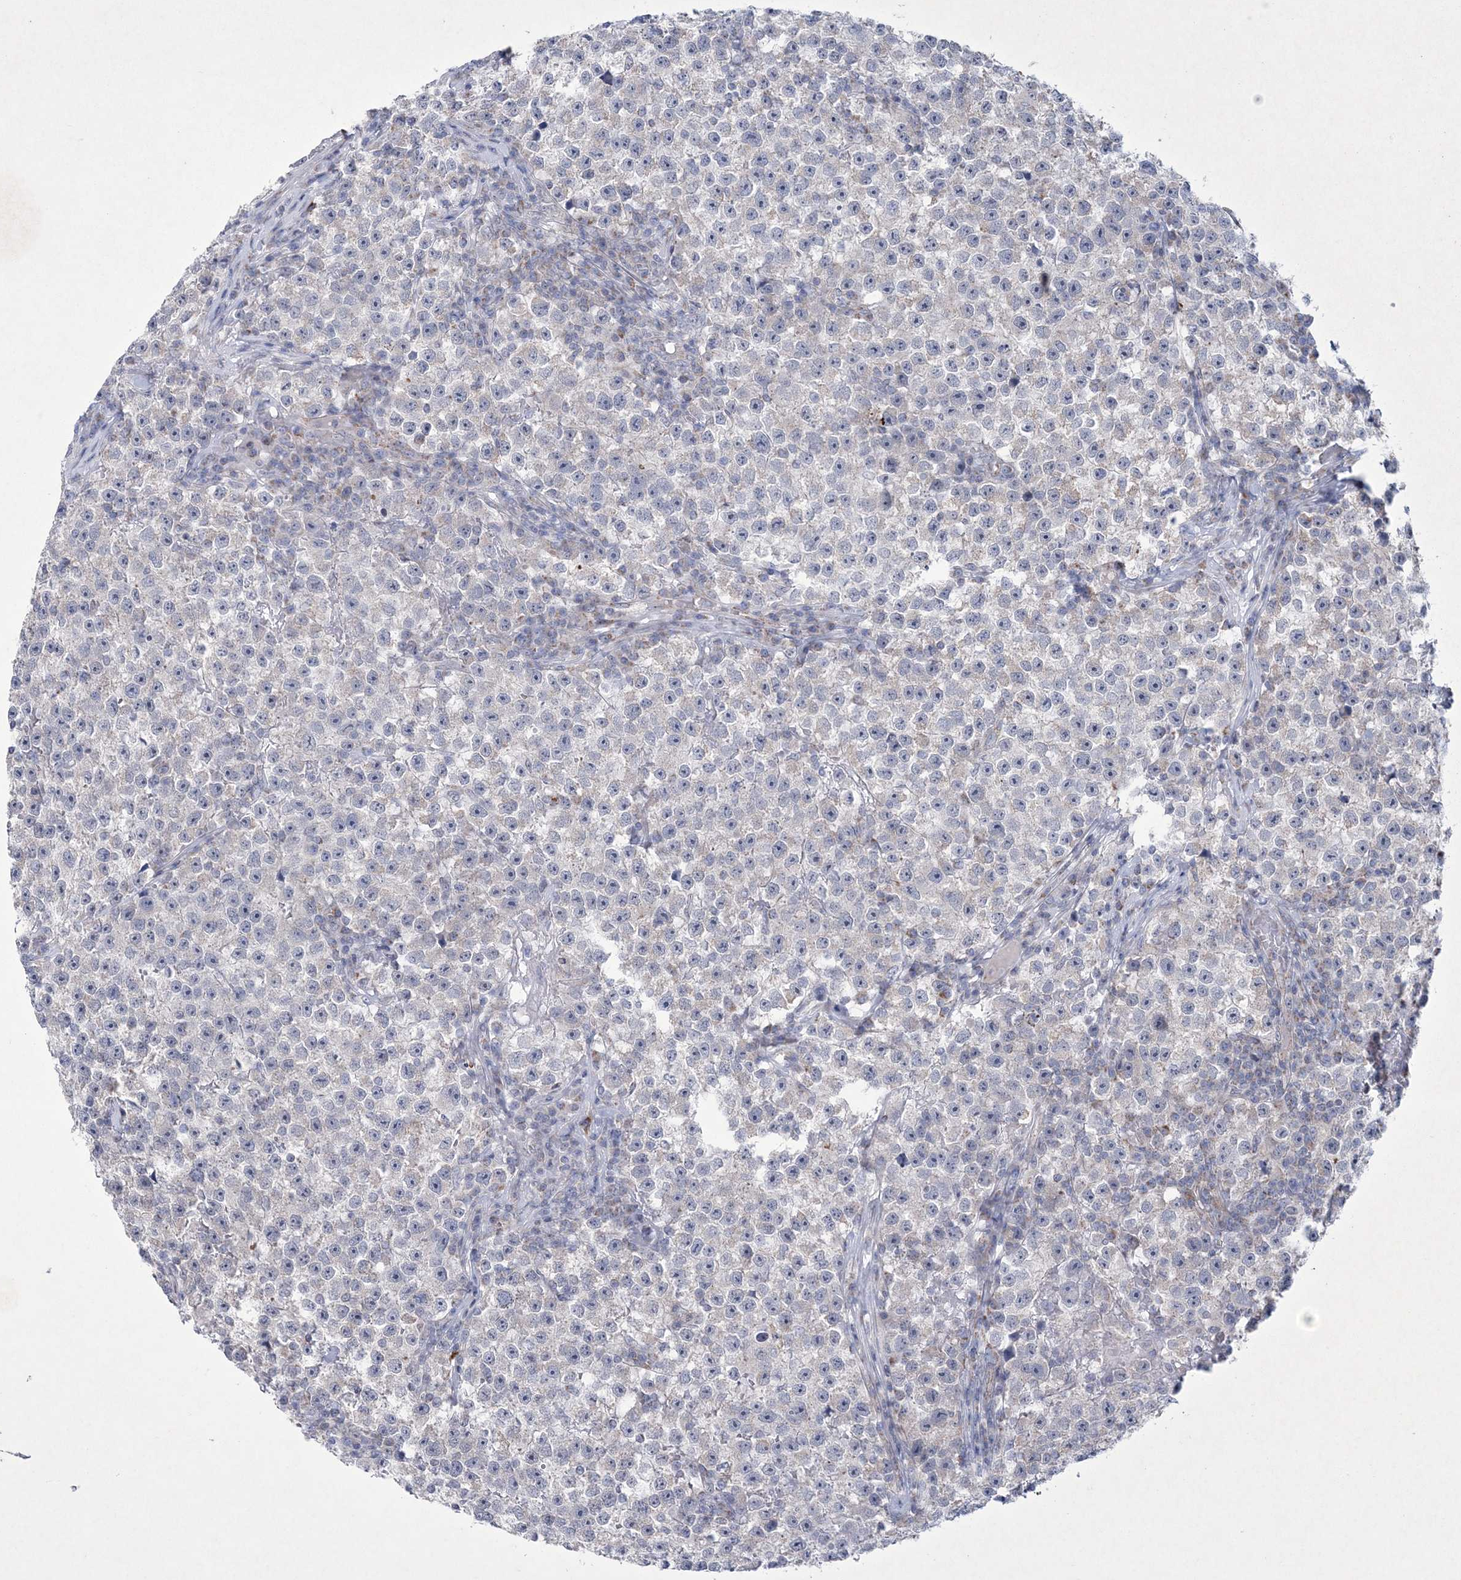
{"staining": {"intensity": "negative", "quantity": "none", "location": "none"}, "tissue": "testis cancer", "cell_type": "Tumor cells", "image_type": "cancer", "snomed": [{"axis": "morphology", "description": "Seminoma, NOS"}, {"axis": "topography", "description": "Testis"}], "caption": "Tumor cells show no significant positivity in testis cancer (seminoma).", "gene": "CES4A", "patient": {"sex": "male", "age": 22}}